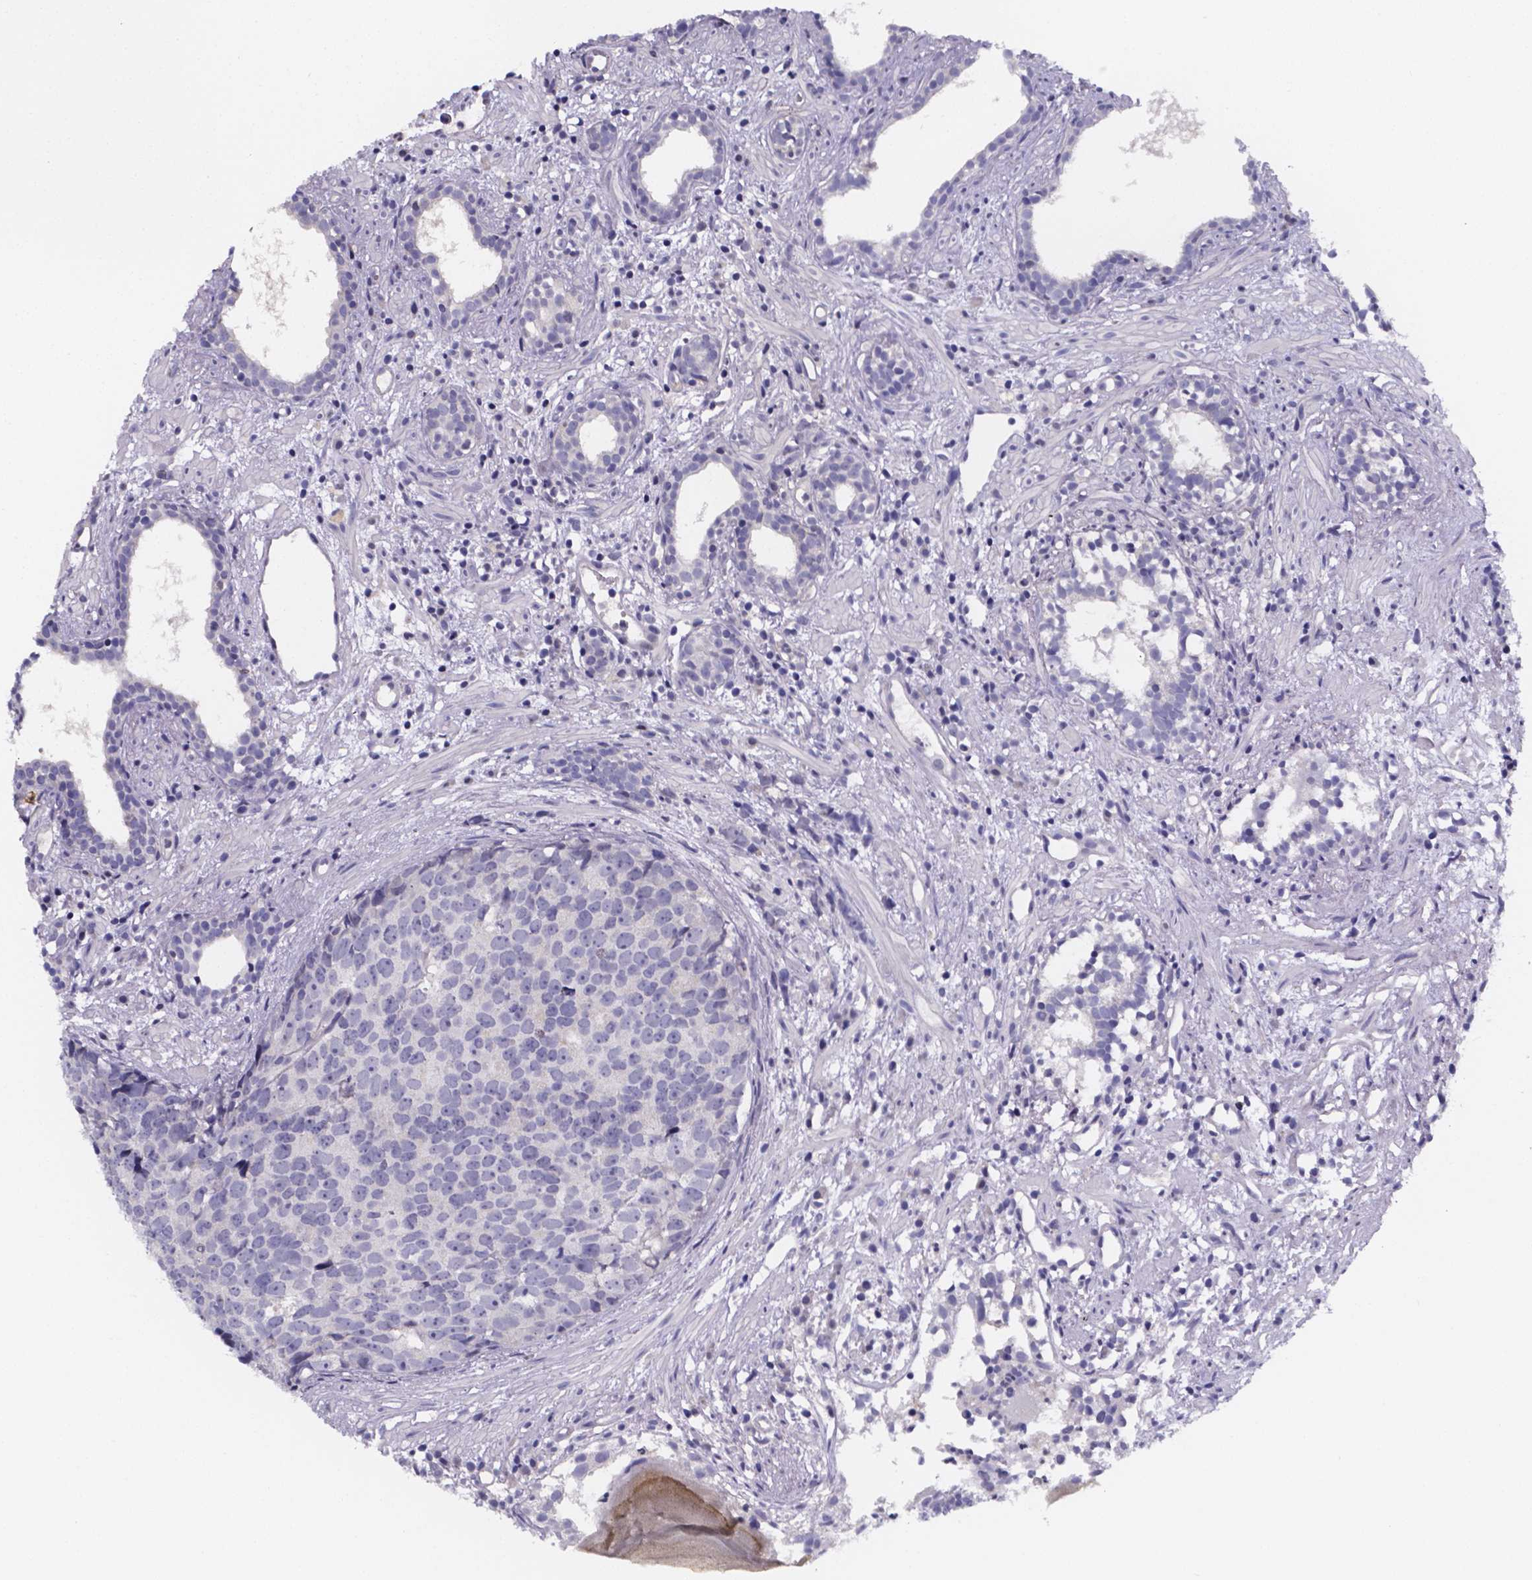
{"staining": {"intensity": "negative", "quantity": "none", "location": "none"}, "tissue": "prostate cancer", "cell_type": "Tumor cells", "image_type": "cancer", "snomed": [{"axis": "morphology", "description": "Adenocarcinoma, High grade"}, {"axis": "topography", "description": "Prostate"}], "caption": "Immunohistochemical staining of human prostate cancer displays no significant staining in tumor cells.", "gene": "IZUMO1", "patient": {"sex": "male", "age": 83}}